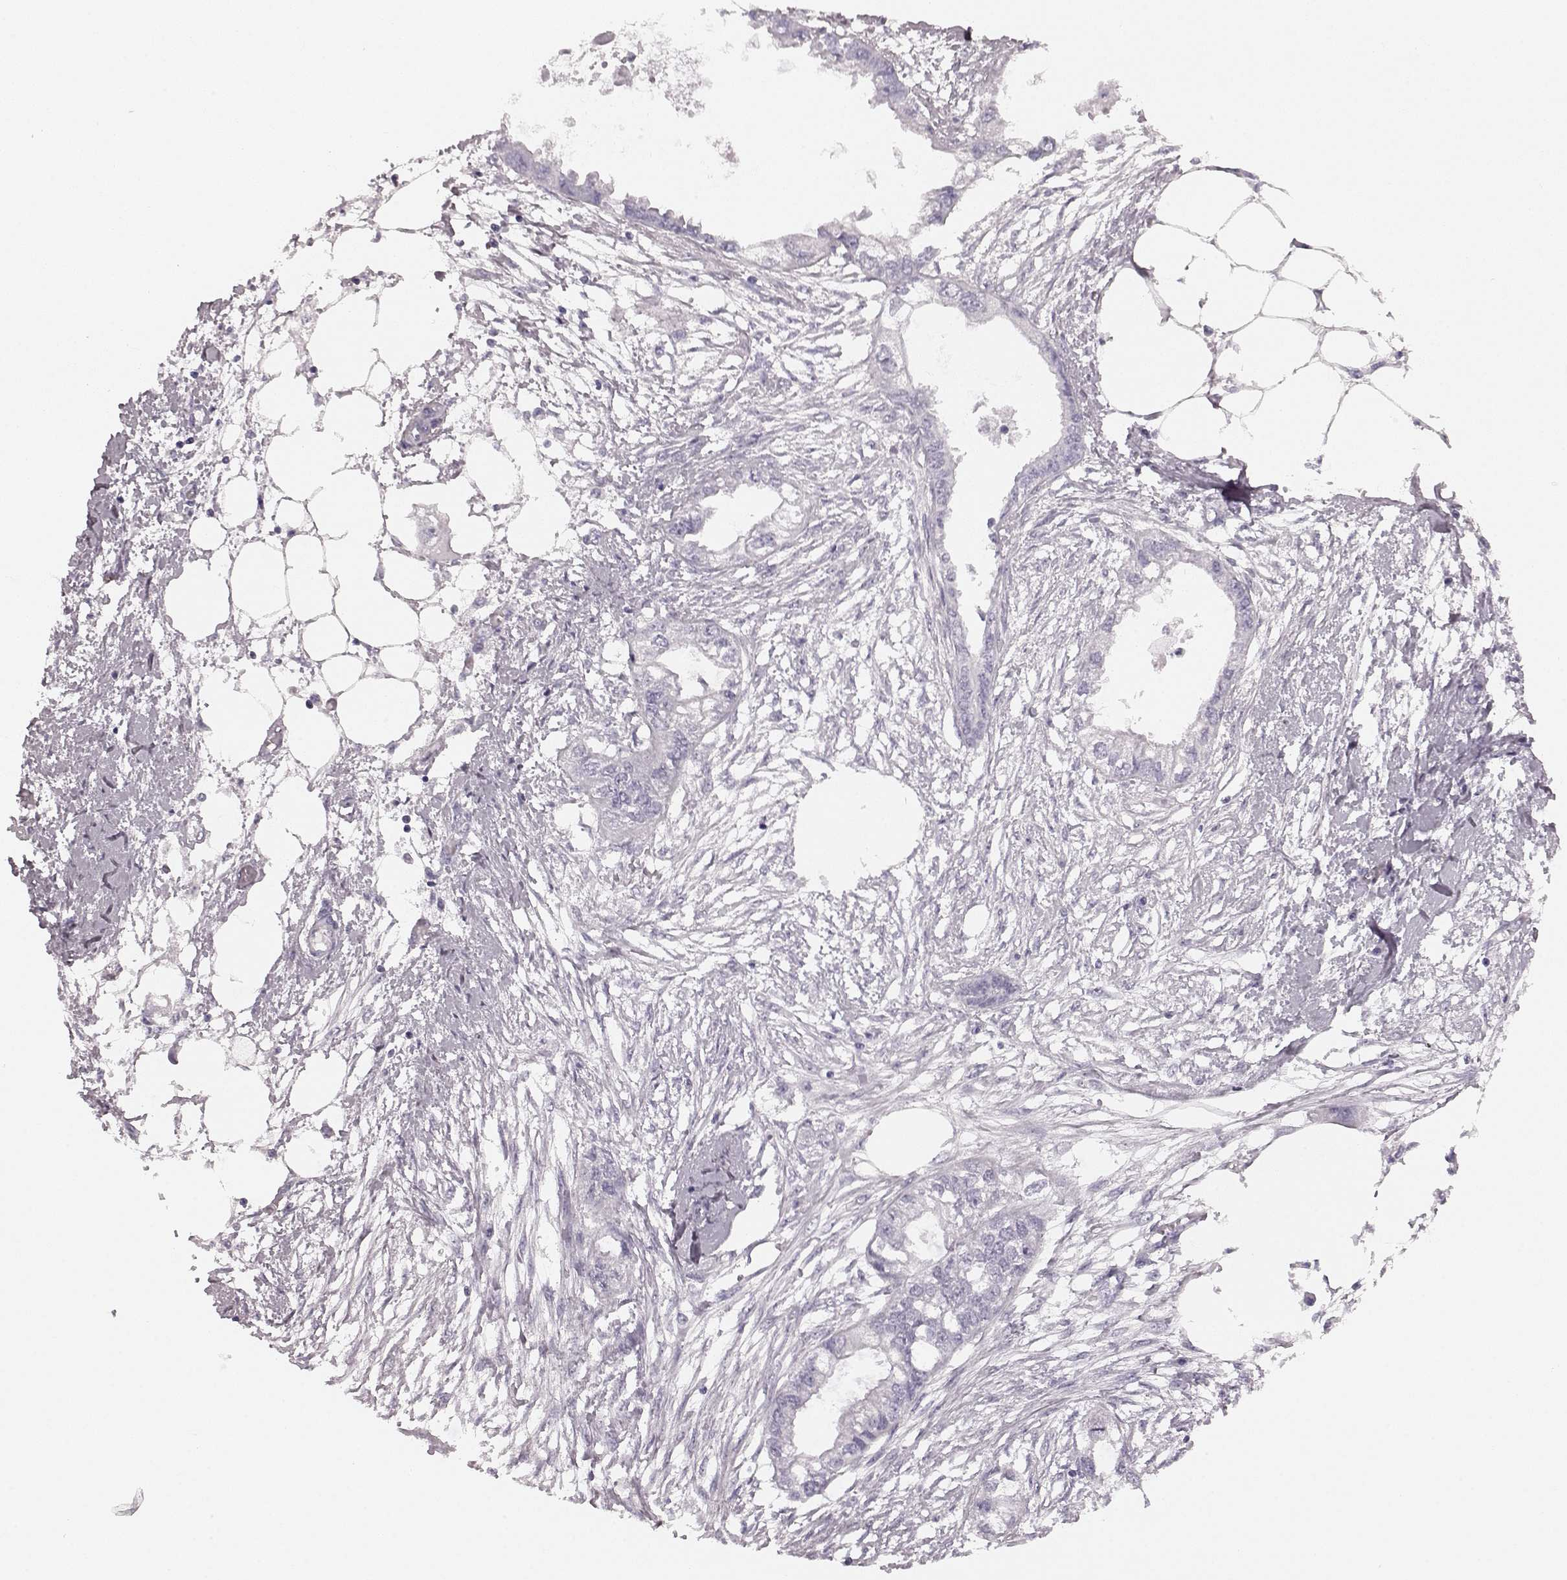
{"staining": {"intensity": "negative", "quantity": "none", "location": "none"}, "tissue": "endometrial cancer", "cell_type": "Tumor cells", "image_type": "cancer", "snomed": [{"axis": "morphology", "description": "Adenocarcinoma, NOS"}, {"axis": "morphology", "description": "Adenocarcinoma, metastatic, NOS"}, {"axis": "topography", "description": "Adipose tissue"}, {"axis": "topography", "description": "Endometrium"}], "caption": "An immunohistochemistry (IHC) image of endometrial cancer (metastatic adenocarcinoma) is shown. There is no staining in tumor cells of endometrial cancer (metastatic adenocarcinoma).", "gene": "AIPL1", "patient": {"sex": "female", "age": 67}}